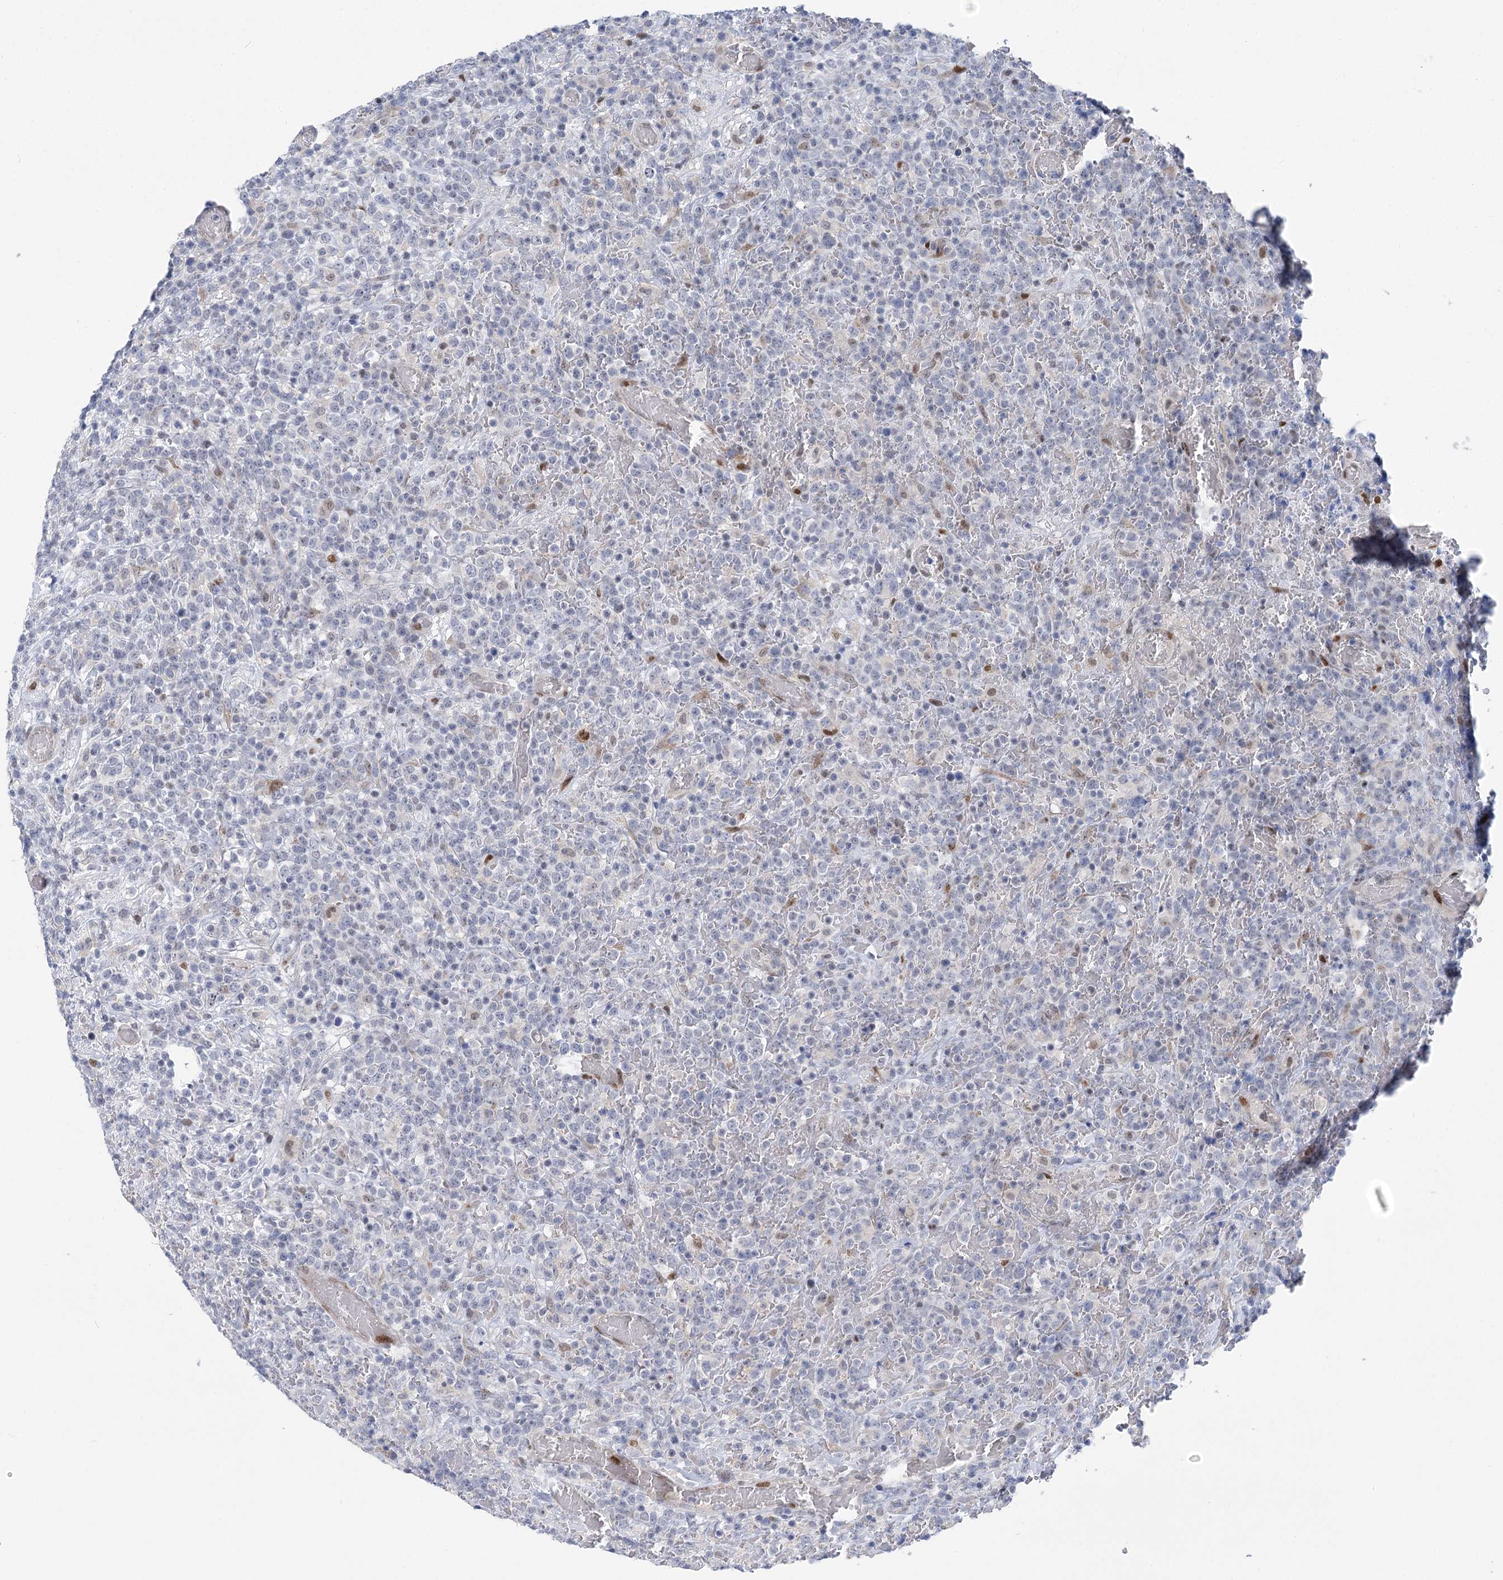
{"staining": {"intensity": "negative", "quantity": "none", "location": "none"}, "tissue": "lymphoma", "cell_type": "Tumor cells", "image_type": "cancer", "snomed": [{"axis": "morphology", "description": "Malignant lymphoma, non-Hodgkin's type, High grade"}, {"axis": "topography", "description": "Colon"}], "caption": "Immunohistochemistry of malignant lymphoma, non-Hodgkin's type (high-grade) demonstrates no positivity in tumor cells.", "gene": "CAMTA1", "patient": {"sex": "female", "age": 53}}